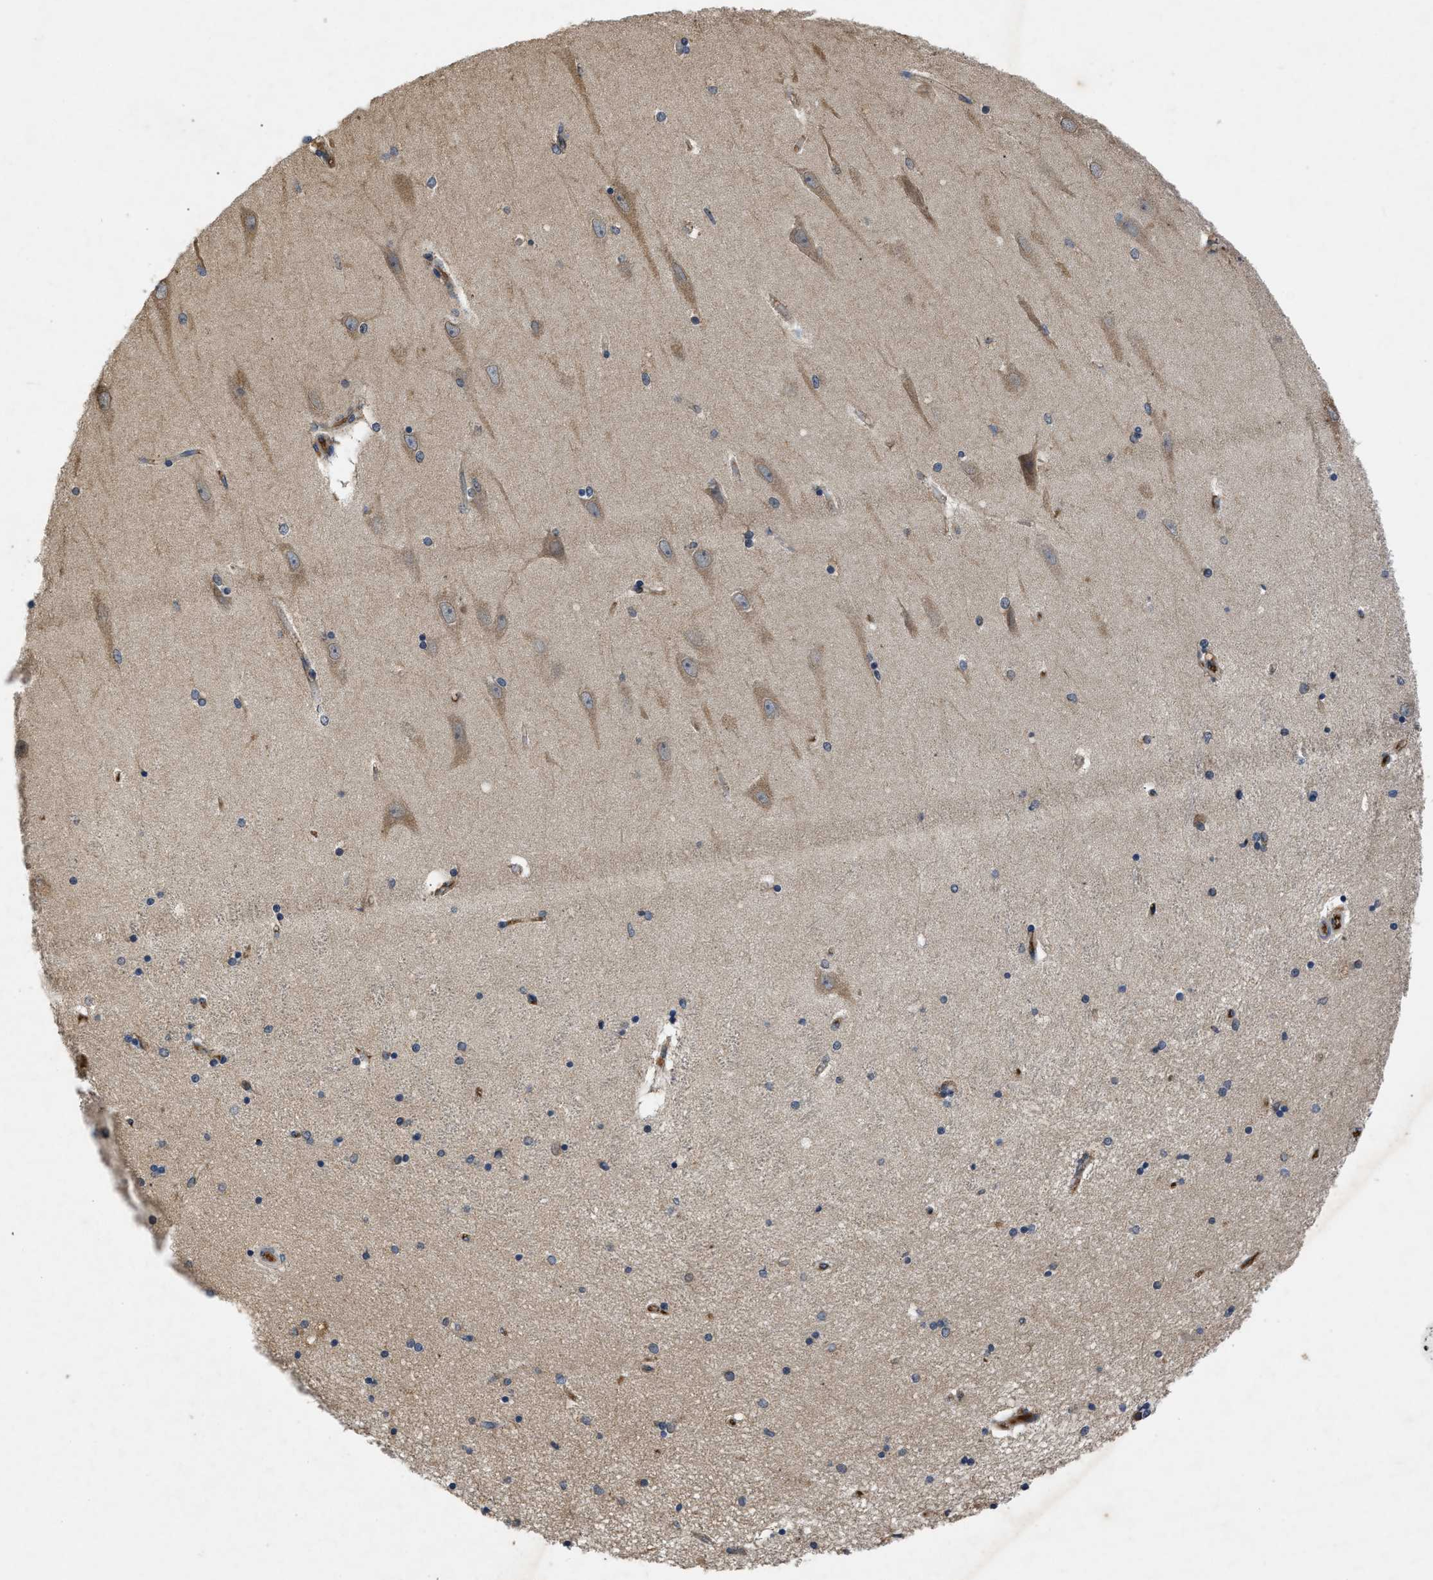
{"staining": {"intensity": "moderate", "quantity": "<25%", "location": "cytoplasmic/membranous"}, "tissue": "hippocampus", "cell_type": "Glial cells", "image_type": "normal", "snomed": [{"axis": "morphology", "description": "Normal tissue, NOS"}, {"axis": "topography", "description": "Hippocampus"}], "caption": "A histopathology image of hippocampus stained for a protein displays moderate cytoplasmic/membranous brown staining in glial cells. The staining was performed using DAB to visualize the protein expression in brown, while the nuclei were stained in blue with hematoxylin (Magnification: 20x).", "gene": "VPS4A", "patient": {"sex": "female", "age": 54}}